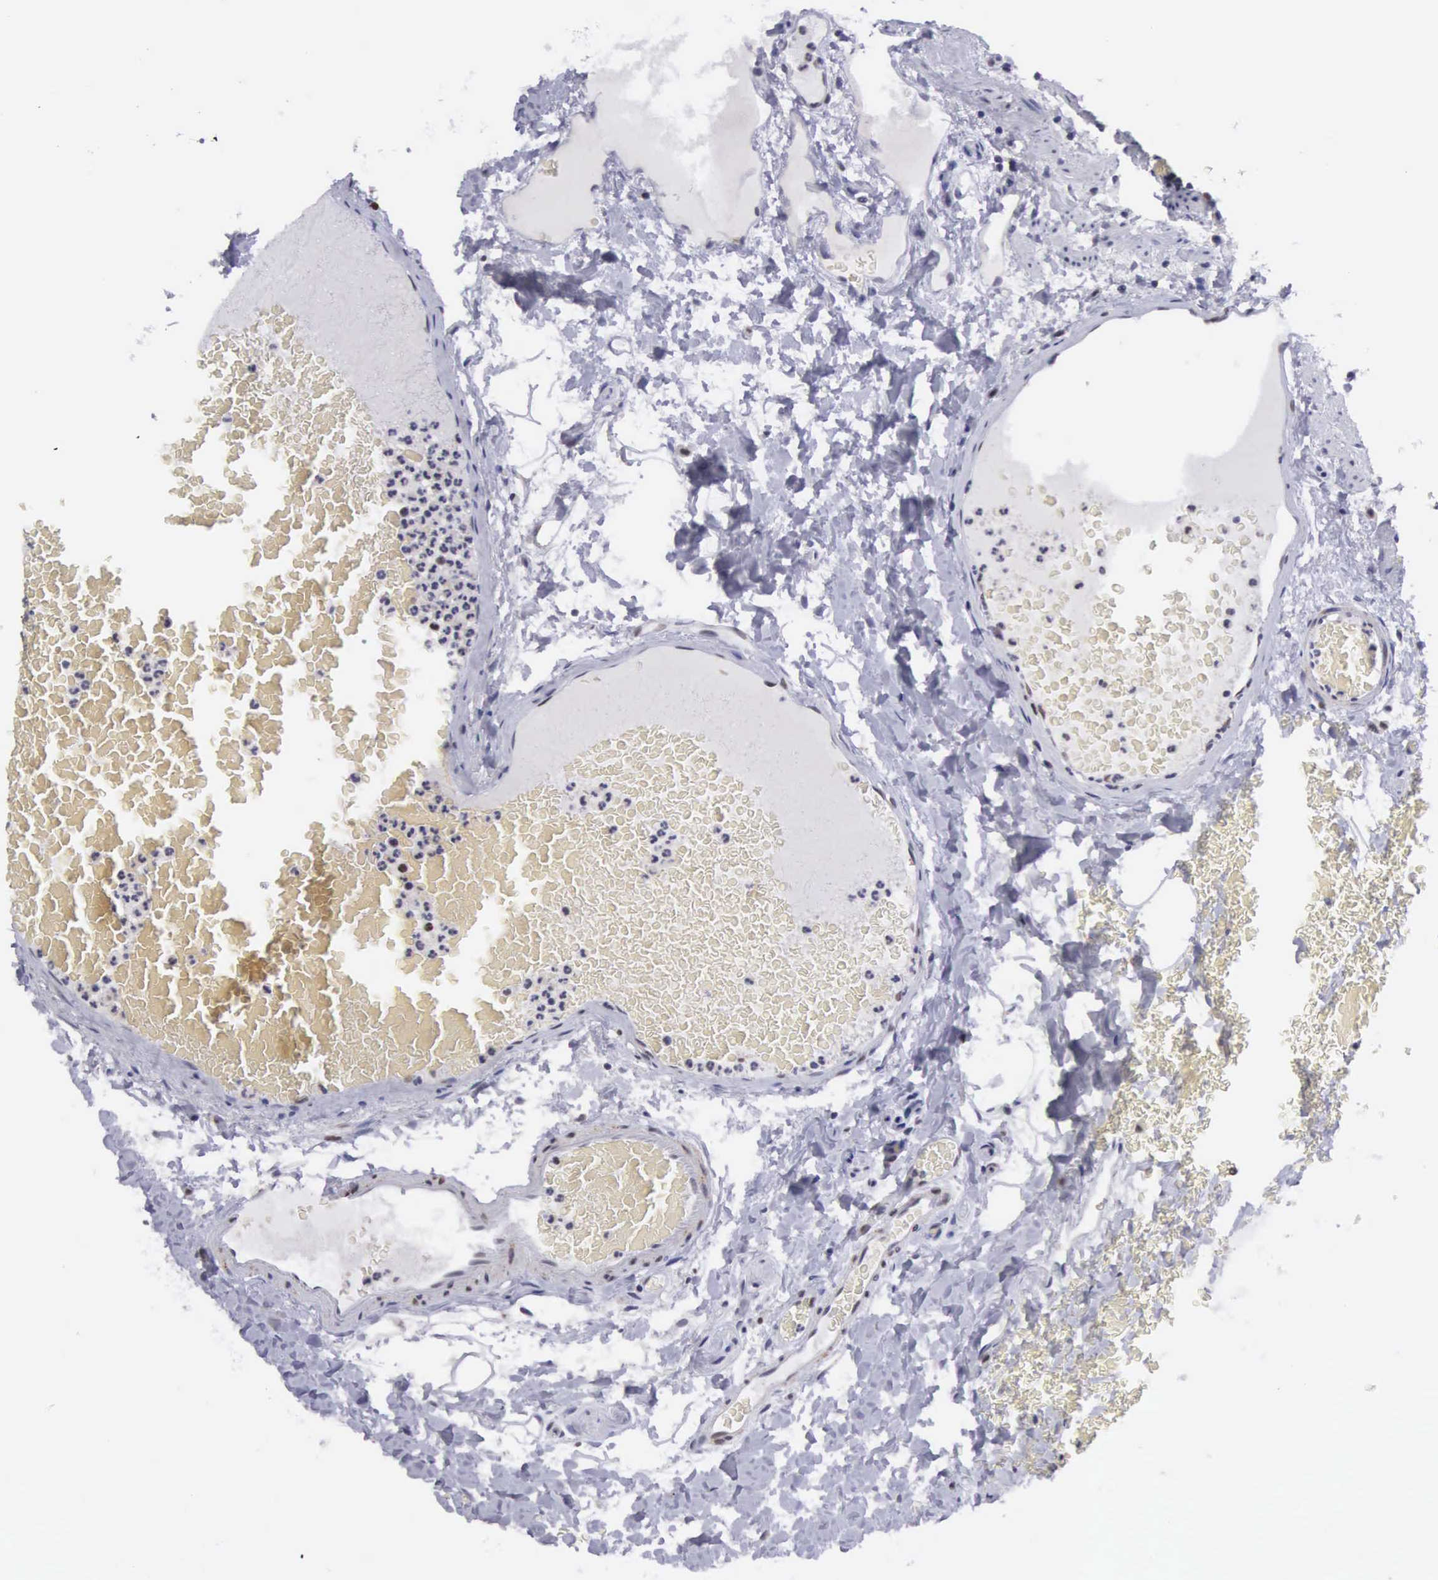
{"staining": {"intensity": "weak", "quantity": "25%-75%", "location": "nuclear"}, "tissue": "stomach", "cell_type": "Glandular cells", "image_type": "normal", "snomed": [{"axis": "morphology", "description": "Normal tissue, NOS"}, {"axis": "topography", "description": "Stomach, lower"}], "caption": "This photomicrograph displays immunohistochemistry (IHC) staining of benign stomach, with low weak nuclear staining in about 25%-75% of glandular cells.", "gene": "ETV6", "patient": {"sex": "male", "age": 58}}